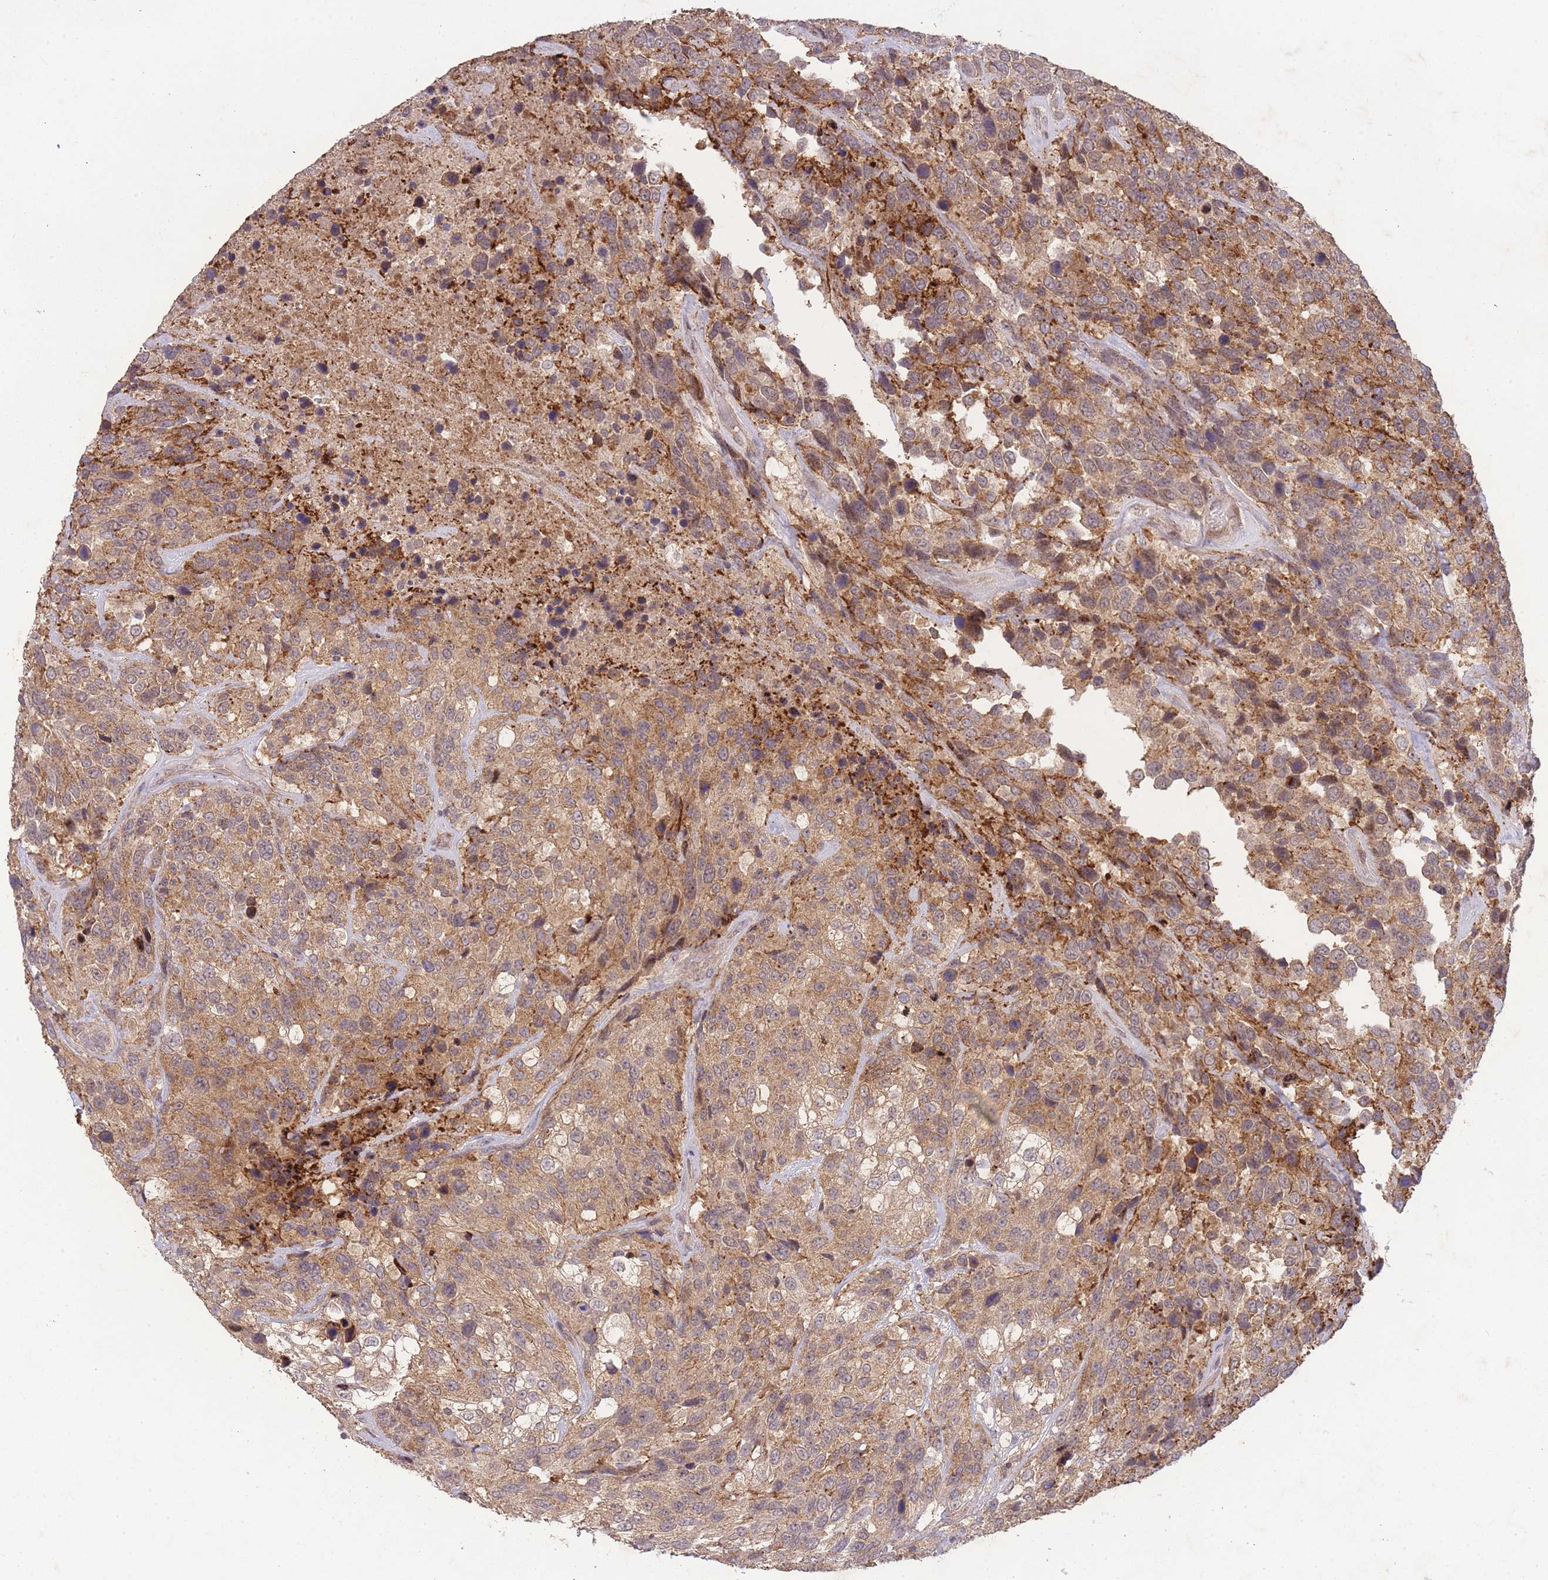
{"staining": {"intensity": "moderate", "quantity": ">75%", "location": "cytoplasmic/membranous,nuclear"}, "tissue": "urothelial cancer", "cell_type": "Tumor cells", "image_type": "cancer", "snomed": [{"axis": "morphology", "description": "Urothelial carcinoma, High grade"}, {"axis": "topography", "description": "Urinary bladder"}], "caption": "Immunohistochemistry histopathology image of neoplastic tissue: high-grade urothelial carcinoma stained using immunohistochemistry (IHC) displays medium levels of moderate protein expression localized specifically in the cytoplasmic/membranous and nuclear of tumor cells, appearing as a cytoplasmic/membranous and nuclear brown color.", "gene": "RNF144B", "patient": {"sex": "male", "age": 56}}